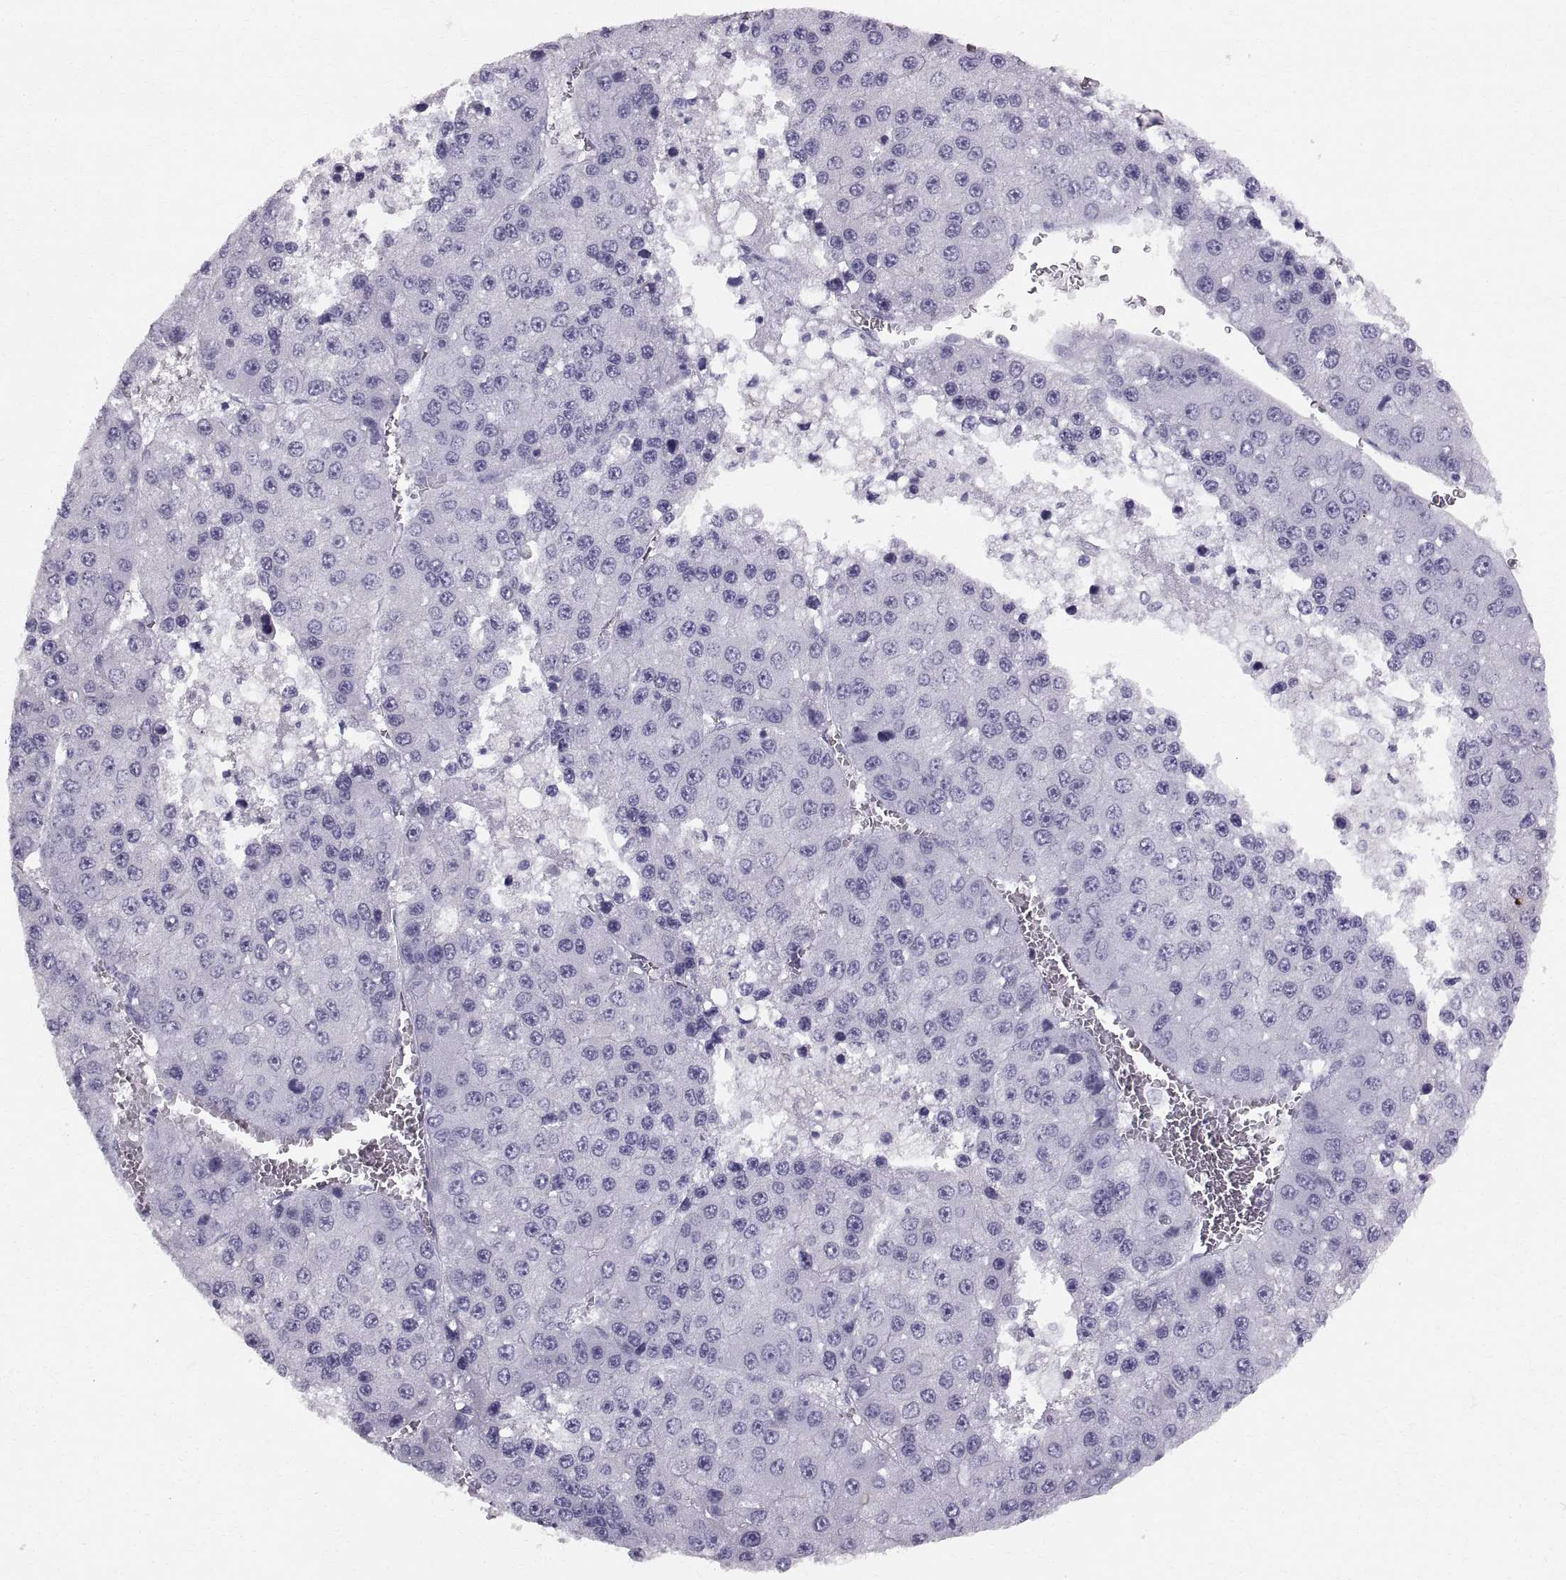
{"staining": {"intensity": "negative", "quantity": "none", "location": "none"}, "tissue": "liver cancer", "cell_type": "Tumor cells", "image_type": "cancer", "snomed": [{"axis": "morphology", "description": "Carcinoma, Hepatocellular, NOS"}, {"axis": "topography", "description": "Liver"}], "caption": "The histopathology image demonstrates no significant expression in tumor cells of liver hepatocellular carcinoma. (Brightfield microscopy of DAB IHC at high magnification).", "gene": "SLC22A6", "patient": {"sex": "female", "age": 73}}